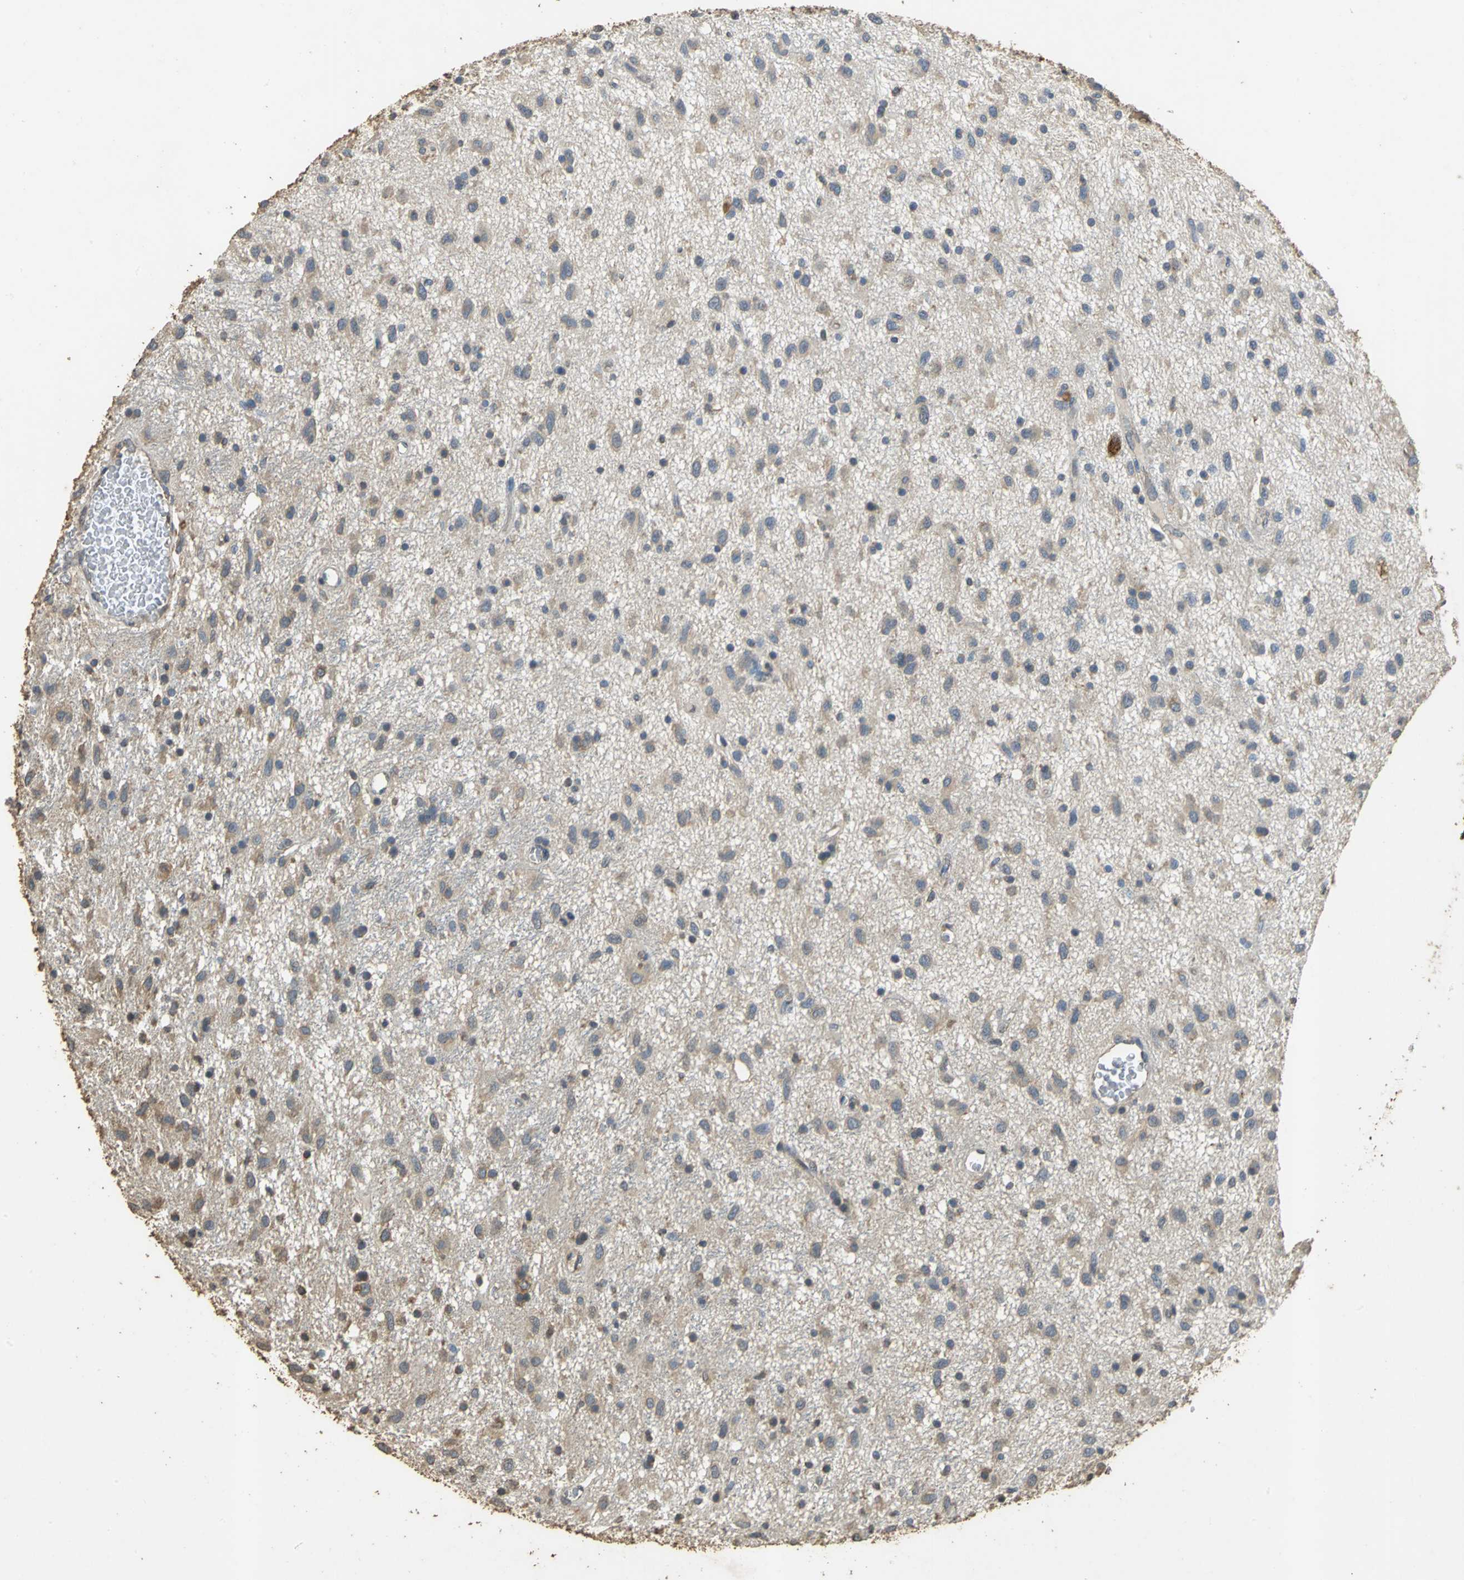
{"staining": {"intensity": "weak", "quantity": "25%-75%", "location": "cytoplasmic/membranous"}, "tissue": "glioma", "cell_type": "Tumor cells", "image_type": "cancer", "snomed": [{"axis": "morphology", "description": "Glioma, malignant, Low grade"}, {"axis": "topography", "description": "Brain"}], "caption": "A histopathology image of human low-grade glioma (malignant) stained for a protein exhibits weak cytoplasmic/membranous brown staining in tumor cells.", "gene": "ACSL4", "patient": {"sex": "male", "age": 77}}